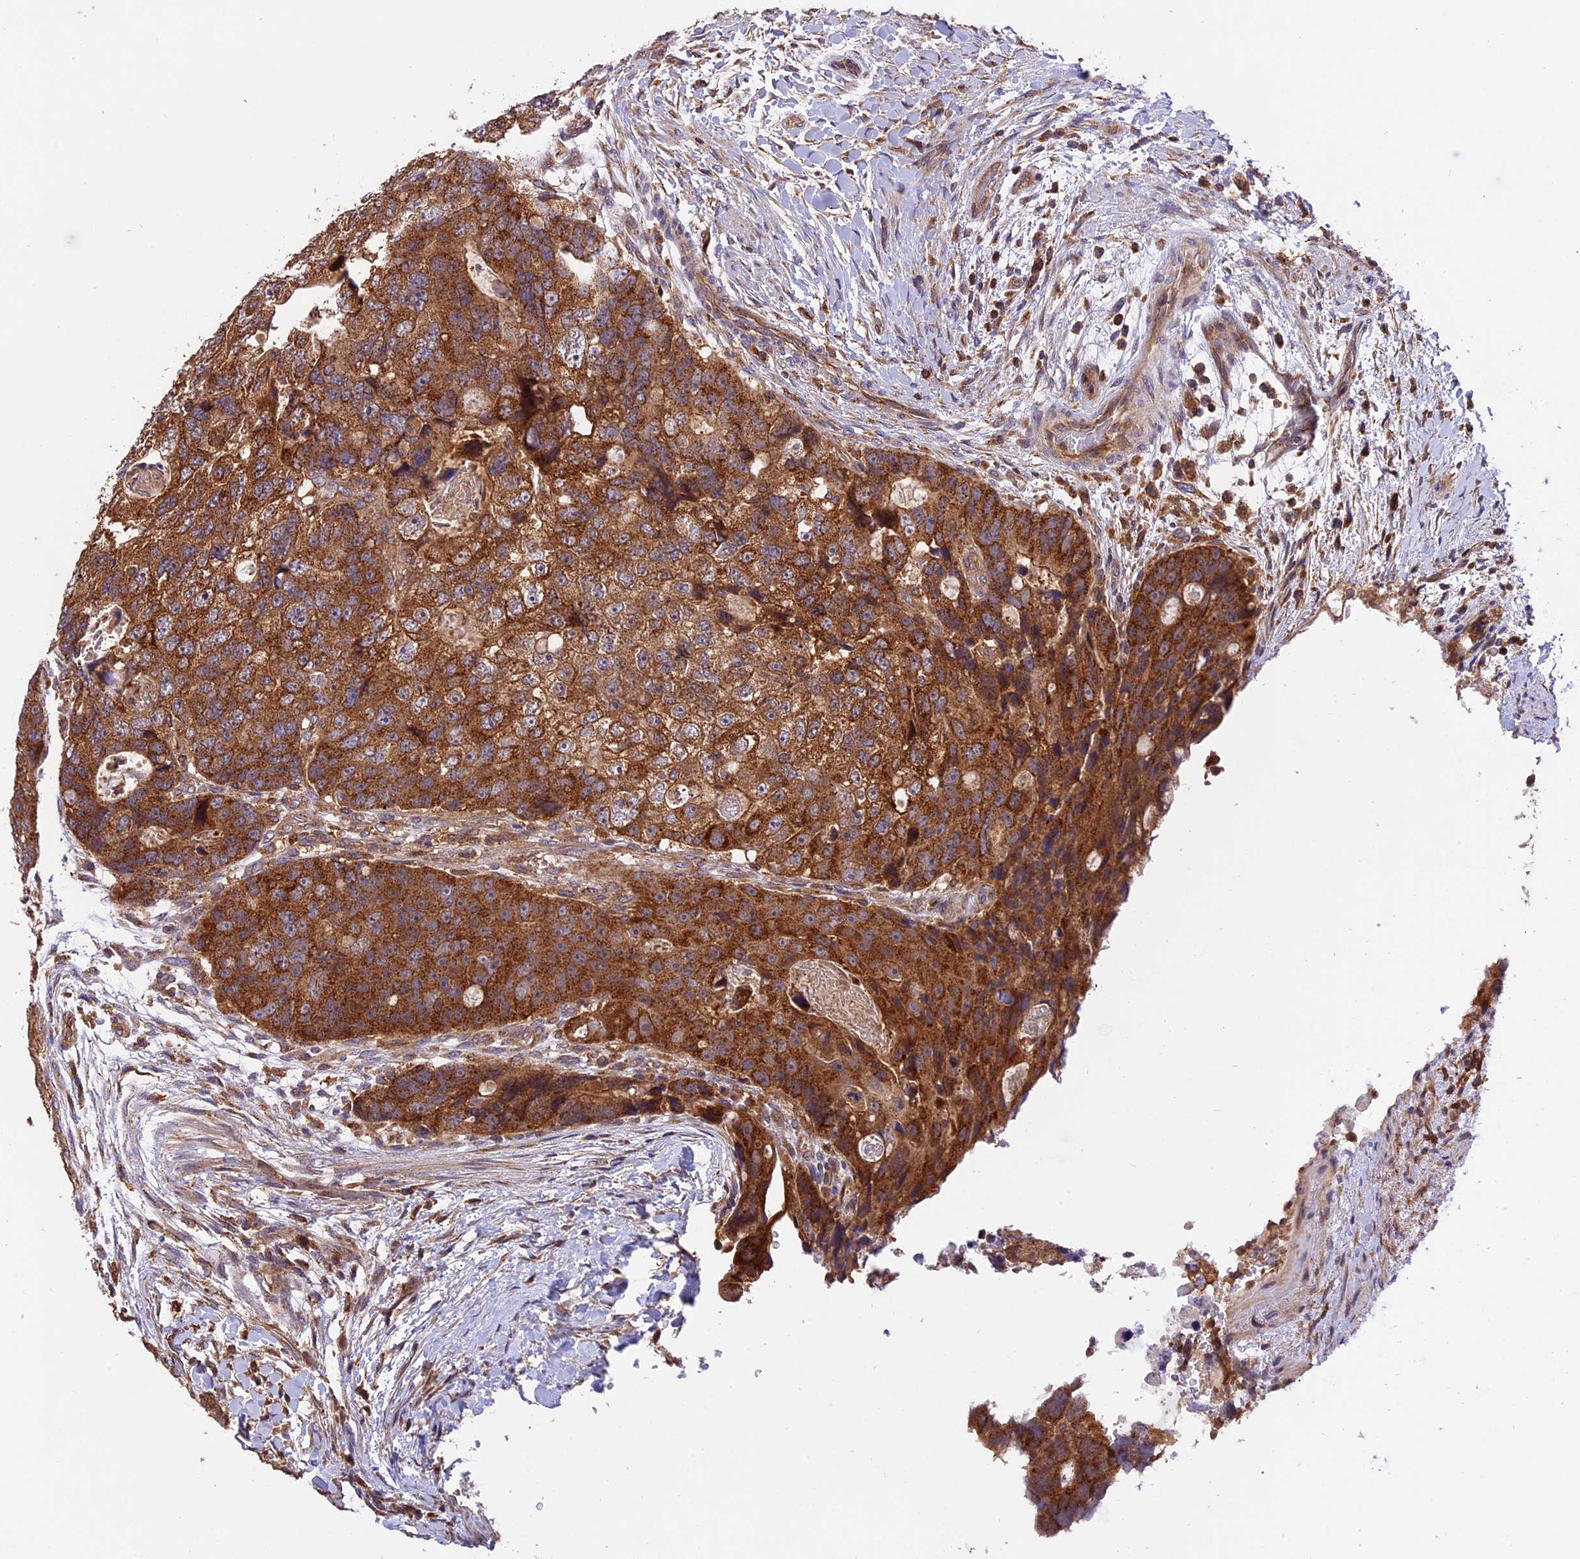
{"staining": {"intensity": "strong", "quantity": ">75%", "location": "cytoplasmic/membranous"}, "tissue": "colorectal cancer", "cell_type": "Tumor cells", "image_type": "cancer", "snomed": [{"axis": "morphology", "description": "Adenocarcinoma, NOS"}, {"axis": "topography", "description": "Rectum"}], "caption": "Colorectal cancer (adenocarcinoma) was stained to show a protein in brown. There is high levels of strong cytoplasmic/membranous staining in approximately >75% of tumor cells.", "gene": "PEX3", "patient": {"sex": "male", "age": 59}}